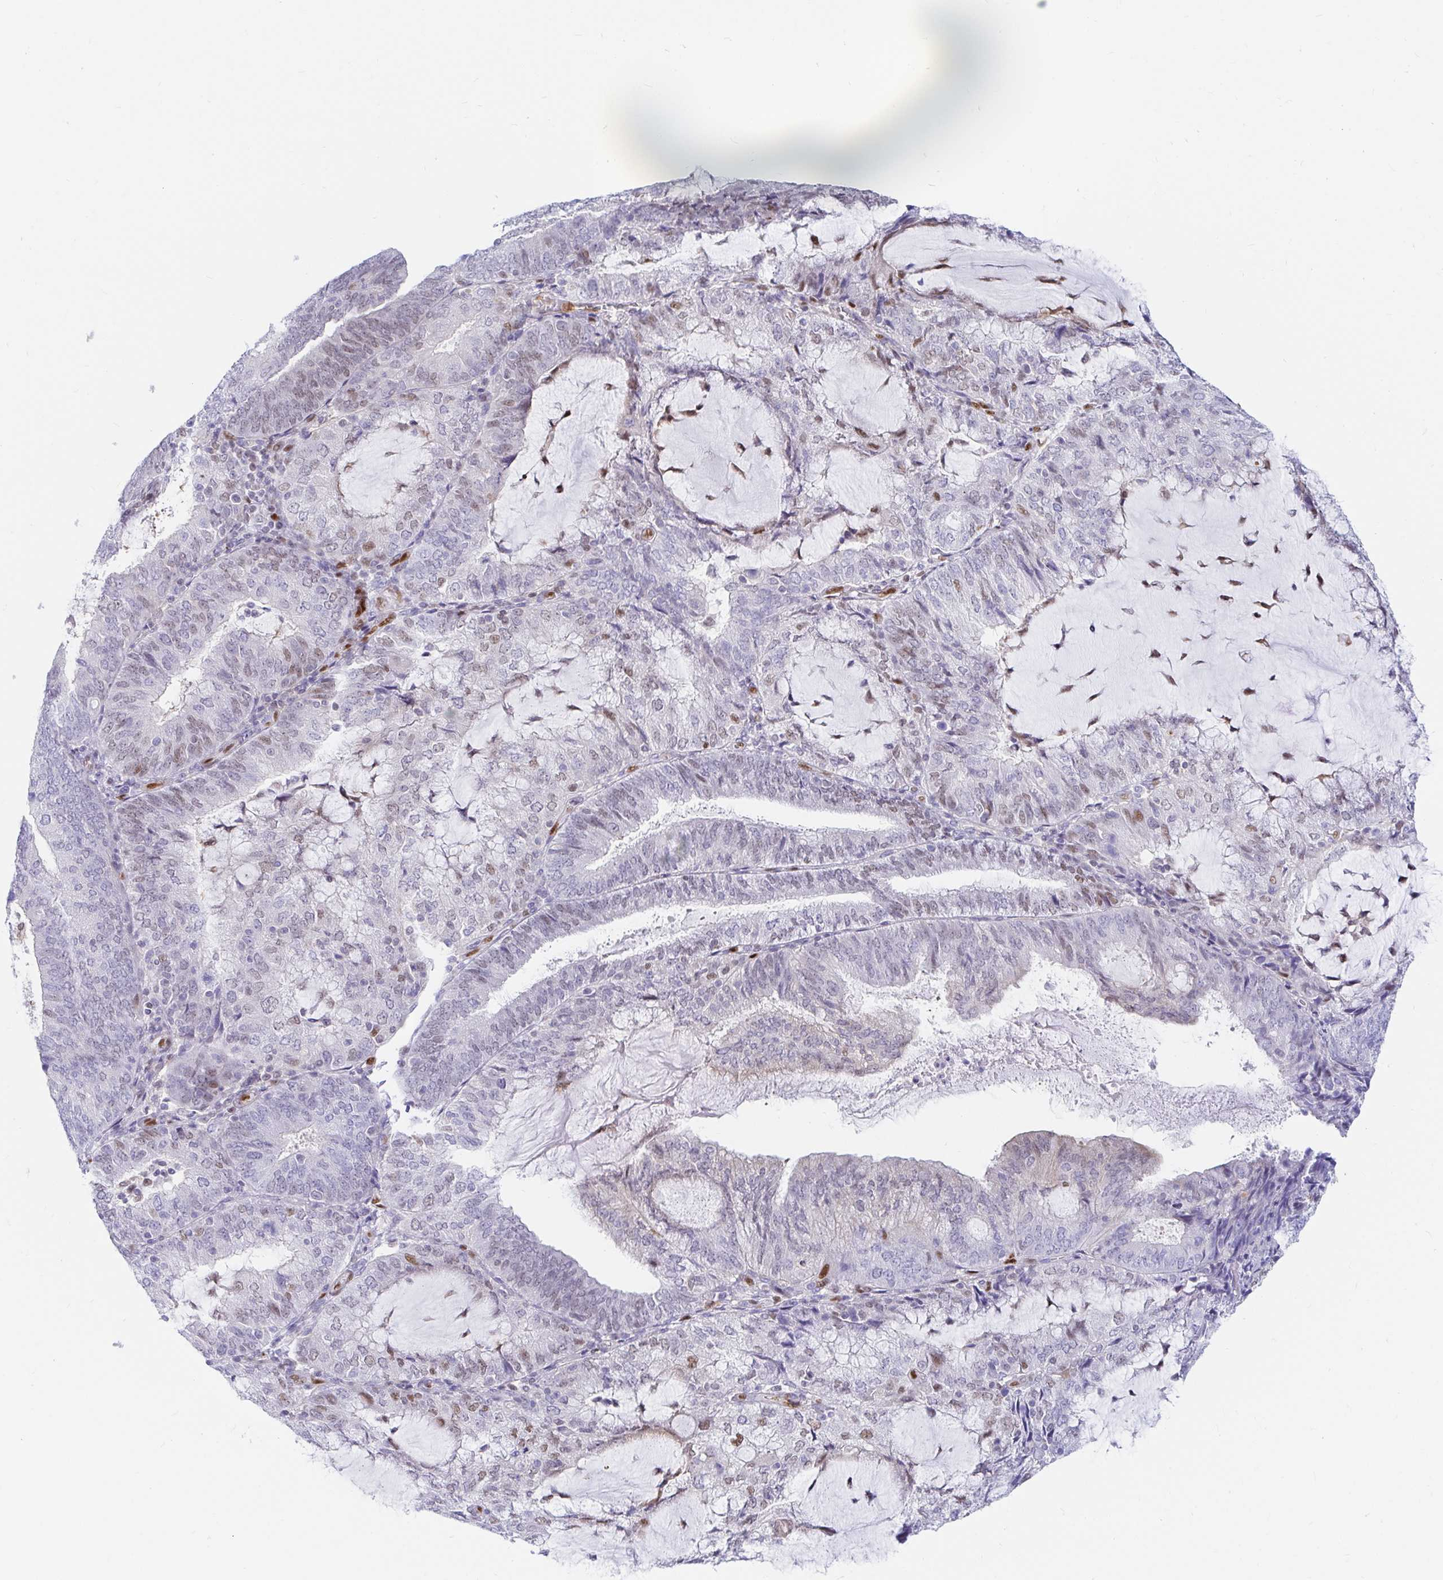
{"staining": {"intensity": "weak", "quantity": "<25%", "location": "nuclear"}, "tissue": "endometrial cancer", "cell_type": "Tumor cells", "image_type": "cancer", "snomed": [{"axis": "morphology", "description": "Adenocarcinoma, NOS"}, {"axis": "topography", "description": "Endometrium"}], "caption": "DAB immunohistochemical staining of human adenocarcinoma (endometrial) exhibits no significant staining in tumor cells.", "gene": "HINFP", "patient": {"sex": "female", "age": 81}}